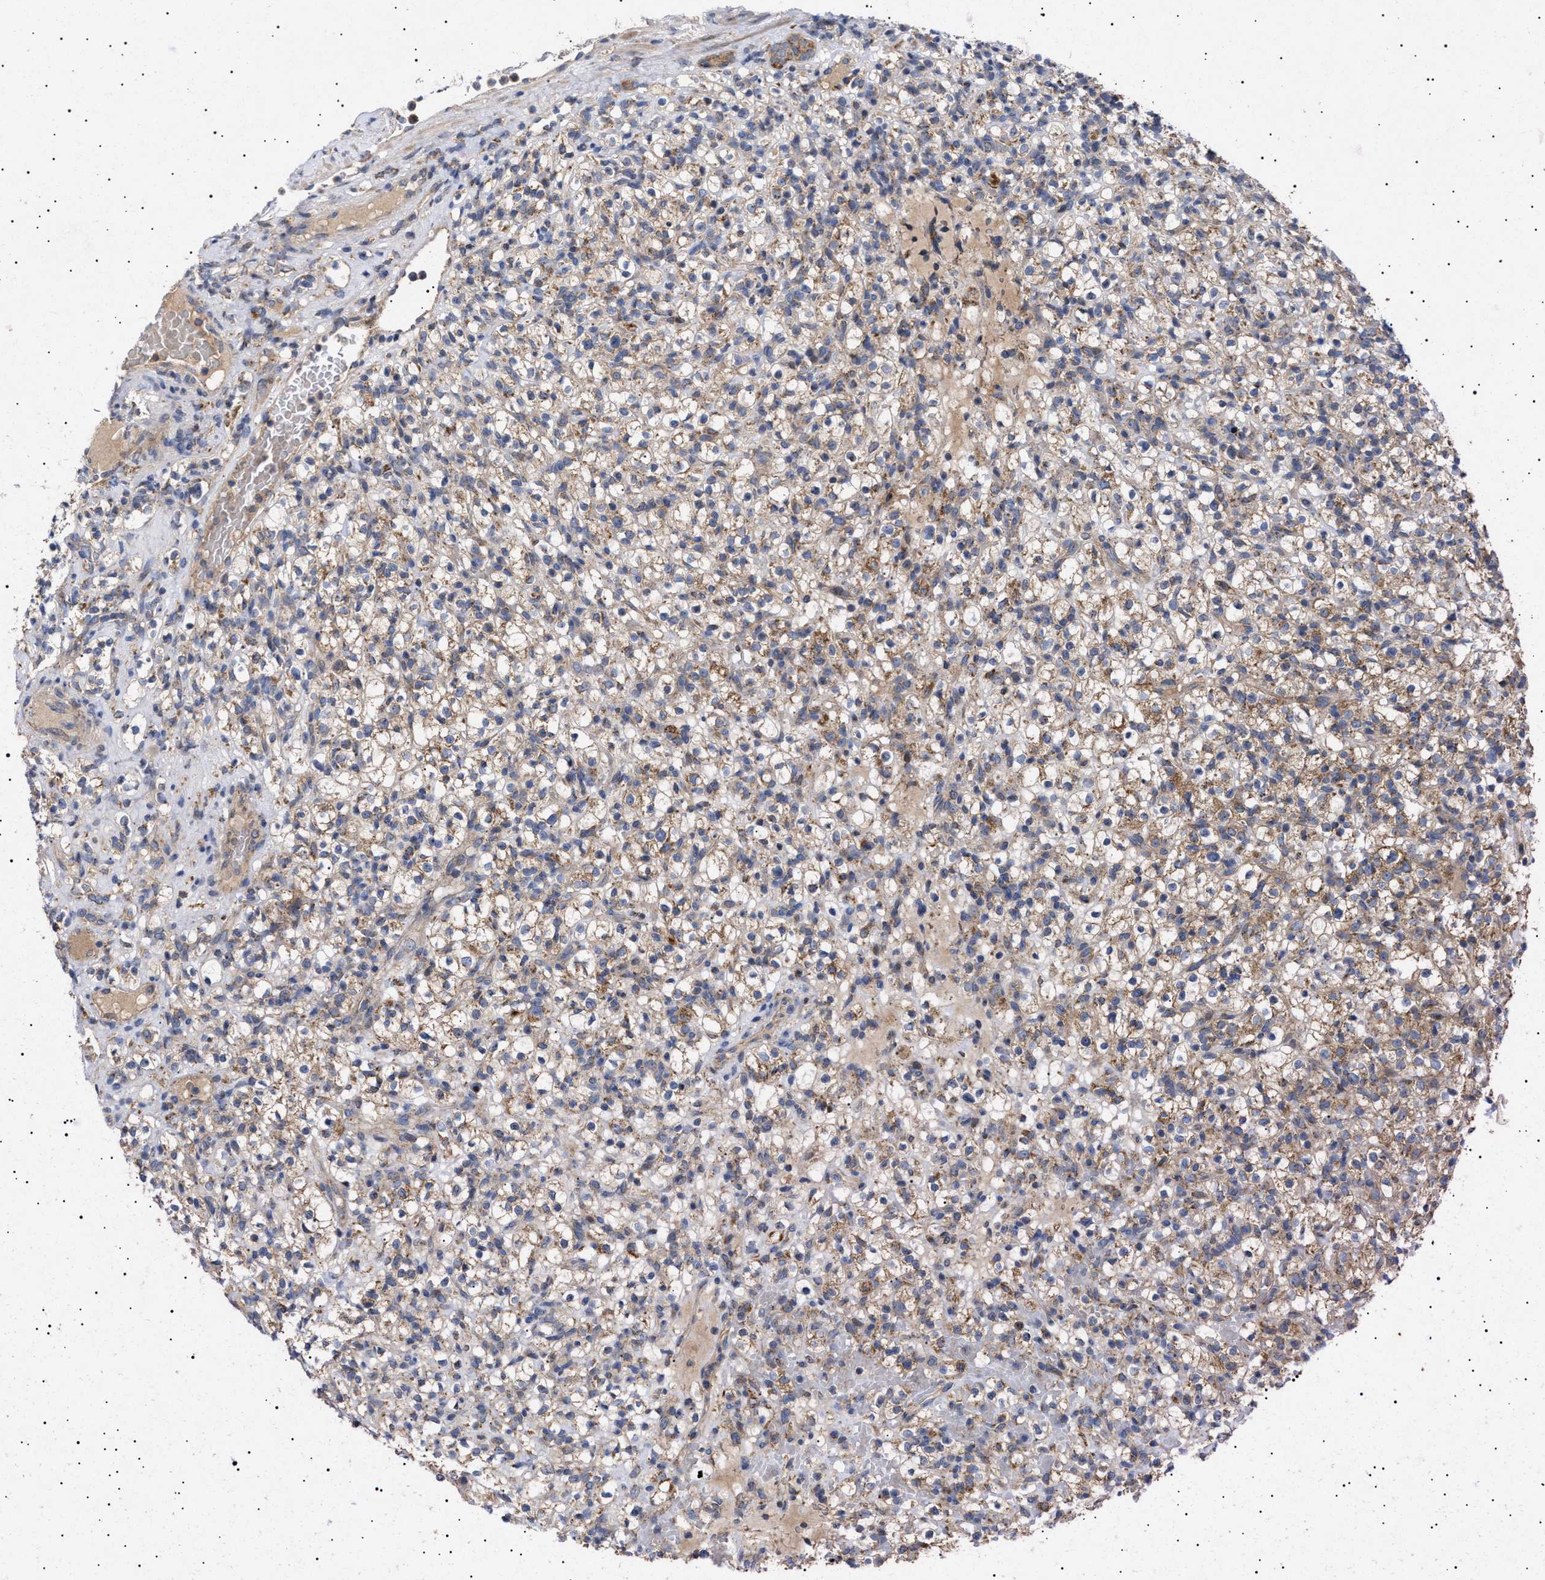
{"staining": {"intensity": "strong", "quantity": "25%-75%", "location": "cytoplasmic/membranous"}, "tissue": "renal cancer", "cell_type": "Tumor cells", "image_type": "cancer", "snomed": [{"axis": "morphology", "description": "Normal tissue, NOS"}, {"axis": "morphology", "description": "Adenocarcinoma, NOS"}, {"axis": "topography", "description": "Kidney"}], "caption": "Immunohistochemical staining of human renal cancer (adenocarcinoma) displays high levels of strong cytoplasmic/membranous protein positivity in about 25%-75% of tumor cells.", "gene": "MRPL10", "patient": {"sex": "female", "age": 72}}